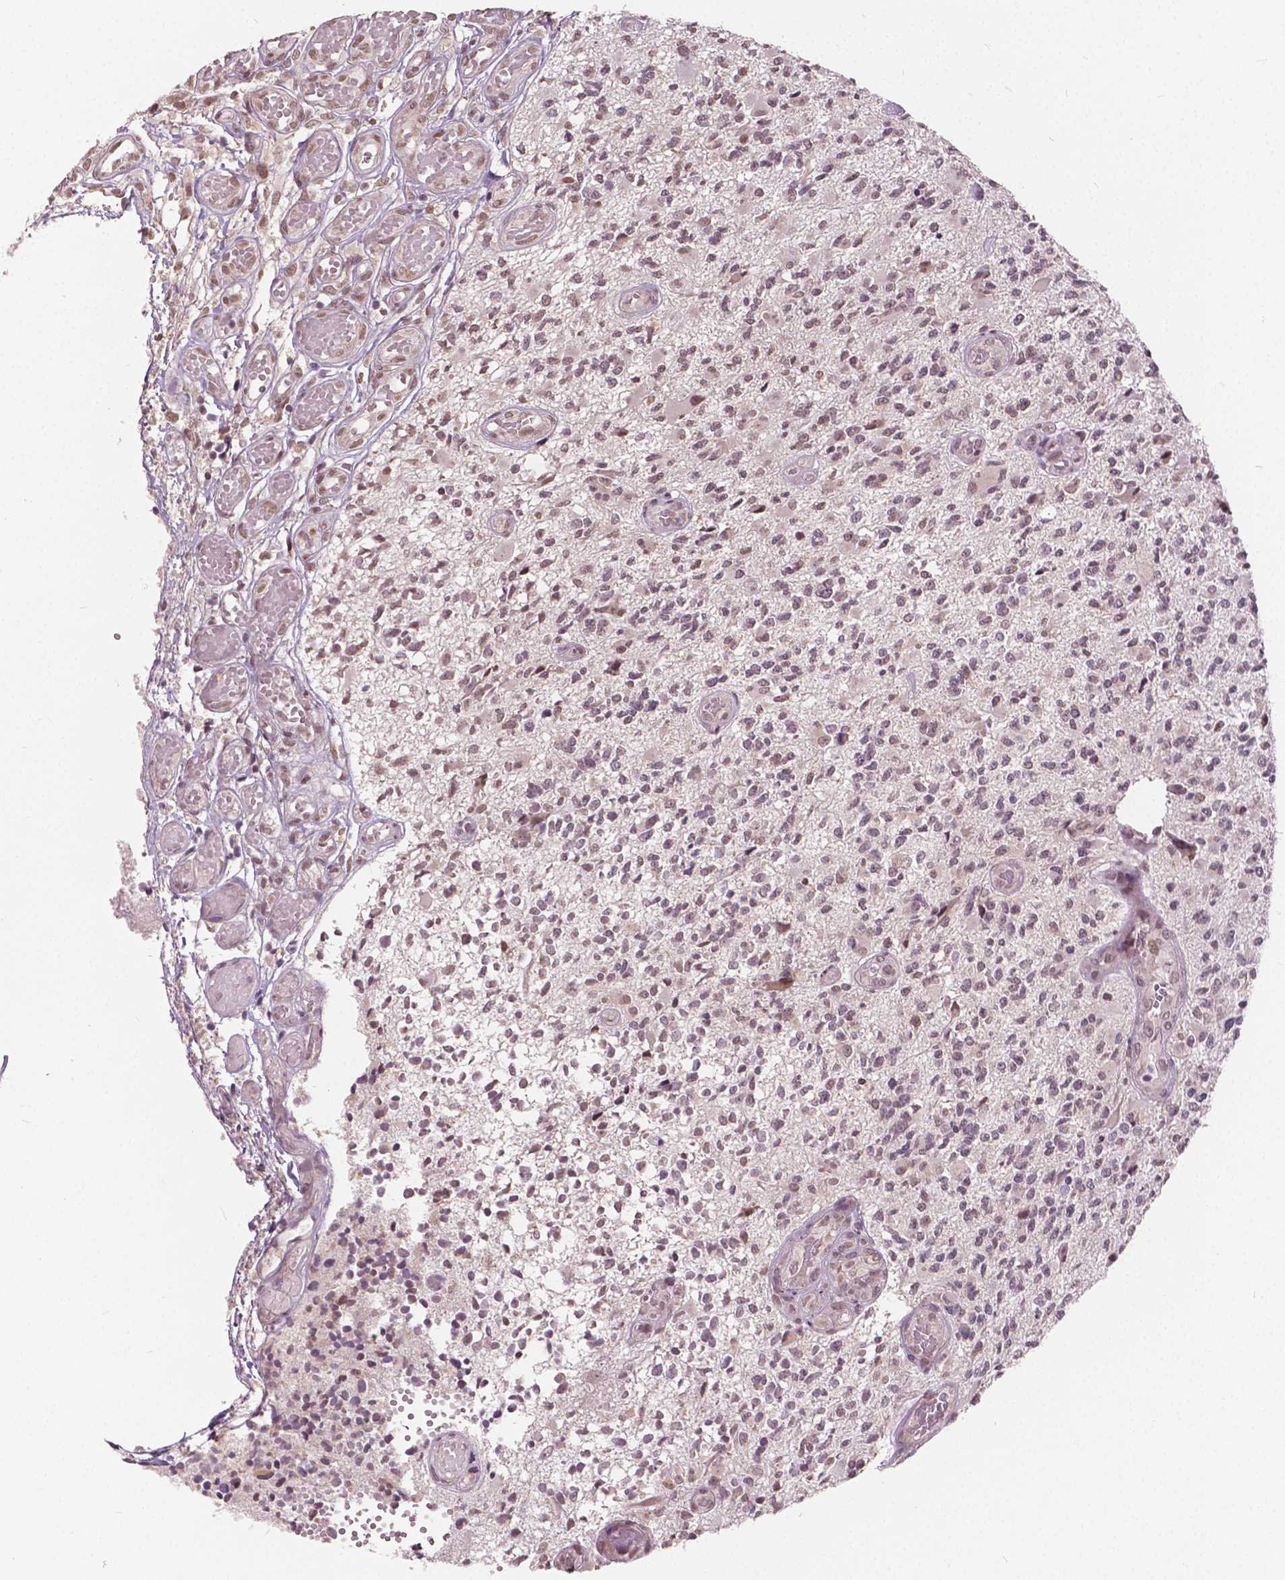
{"staining": {"intensity": "moderate", "quantity": ">75%", "location": "nuclear"}, "tissue": "glioma", "cell_type": "Tumor cells", "image_type": "cancer", "snomed": [{"axis": "morphology", "description": "Glioma, malignant, High grade"}, {"axis": "topography", "description": "Brain"}], "caption": "This is an image of immunohistochemistry (IHC) staining of glioma, which shows moderate staining in the nuclear of tumor cells.", "gene": "HOXA10", "patient": {"sex": "female", "age": 63}}